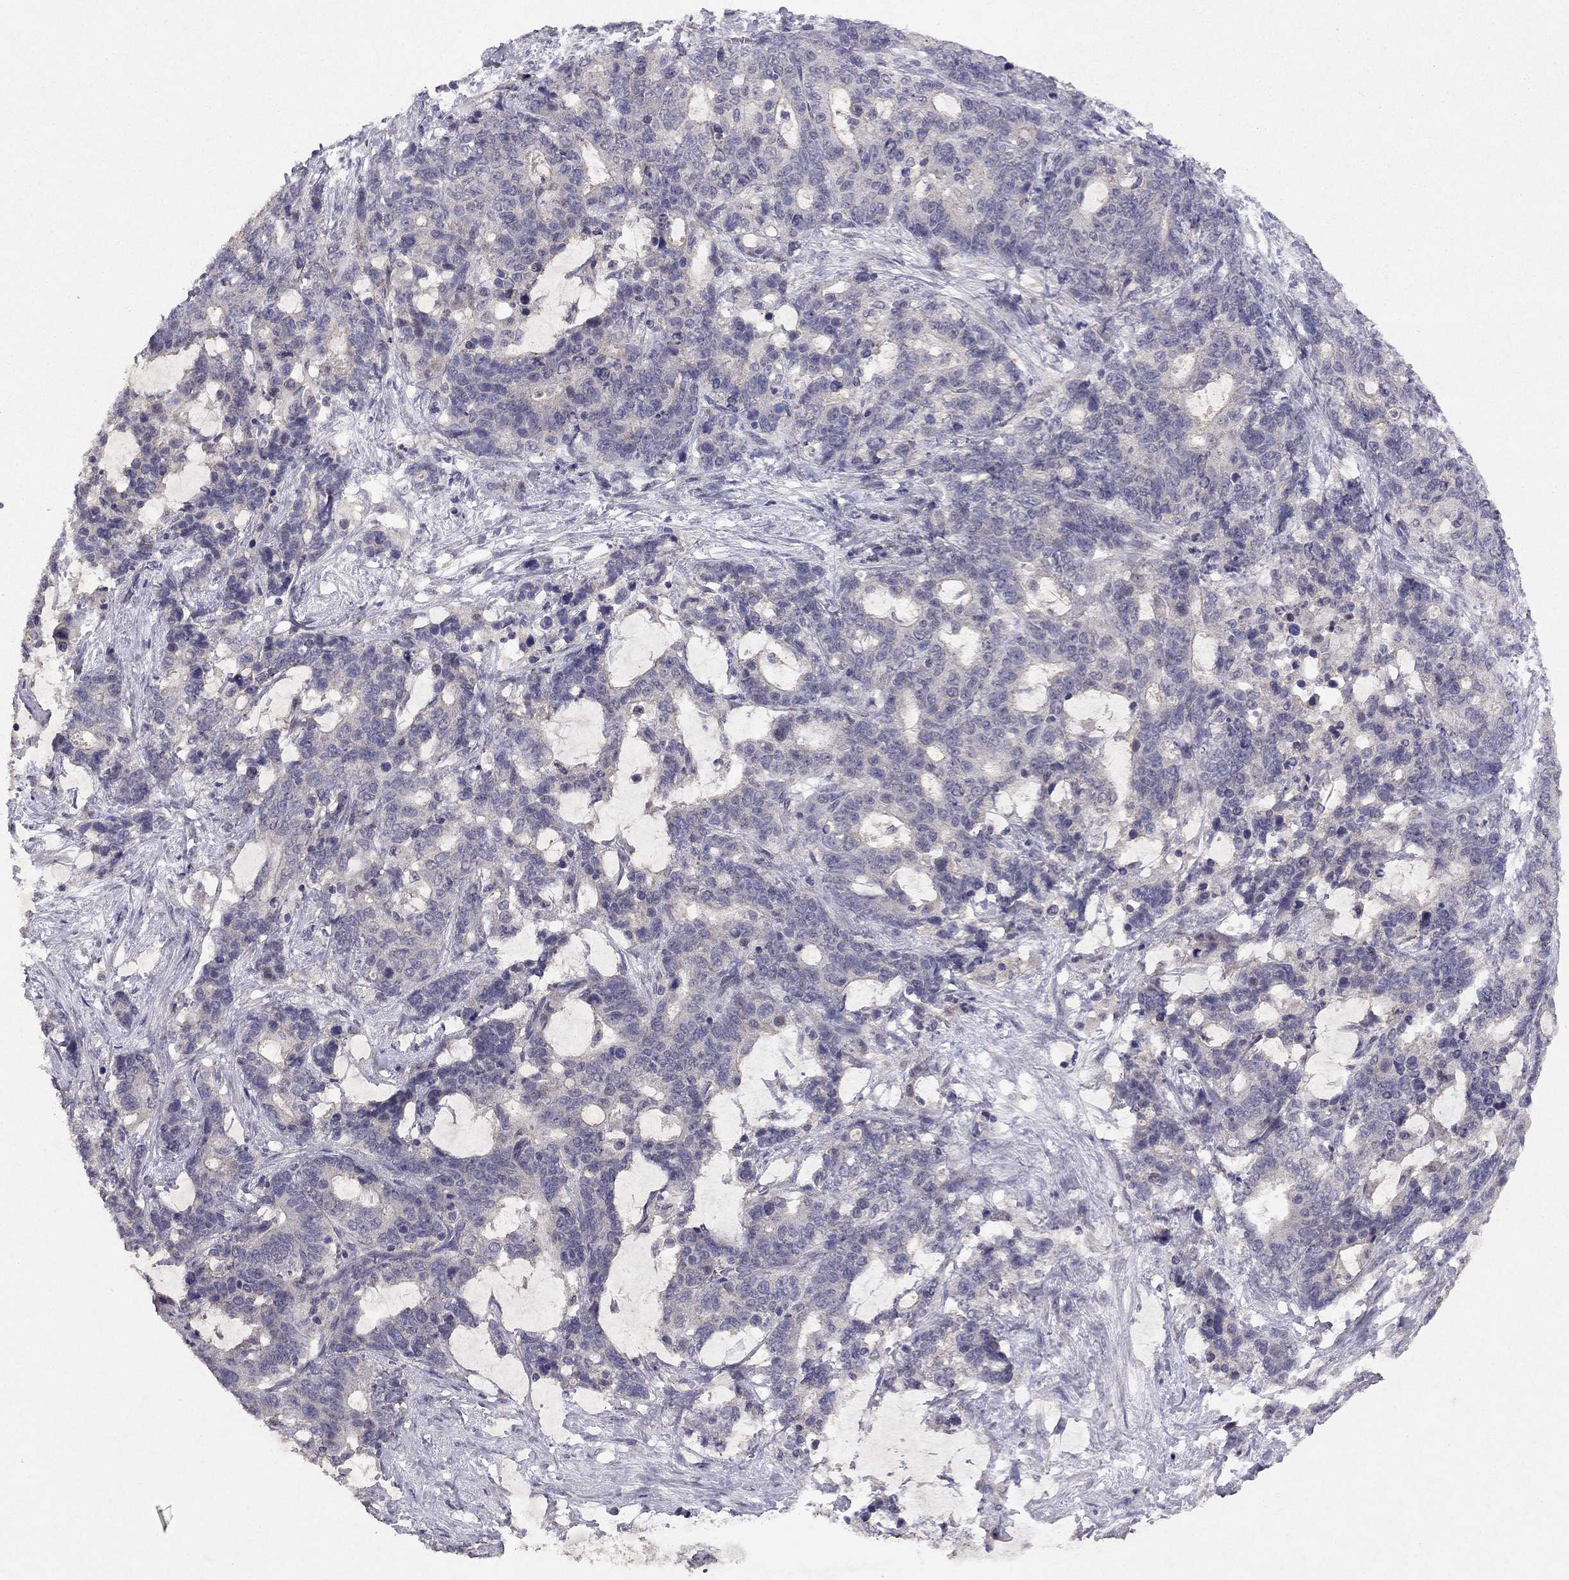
{"staining": {"intensity": "negative", "quantity": "none", "location": "none"}, "tissue": "stomach cancer", "cell_type": "Tumor cells", "image_type": "cancer", "snomed": [{"axis": "morphology", "description": "Normal tissue, NOS"}, {"axis": "morphology", "description": "Adenocarcinoma, NOS"}, {"axis": "topography", "description": "Stomach"}], "caption": "A high-resolution micrograph shows IHC staining of stomach cancer (adenocarcinoma), which reveals no significant staining in tumor cells.", "gene": "ESR2", "patient": {"sex": "female", "age": 64}}